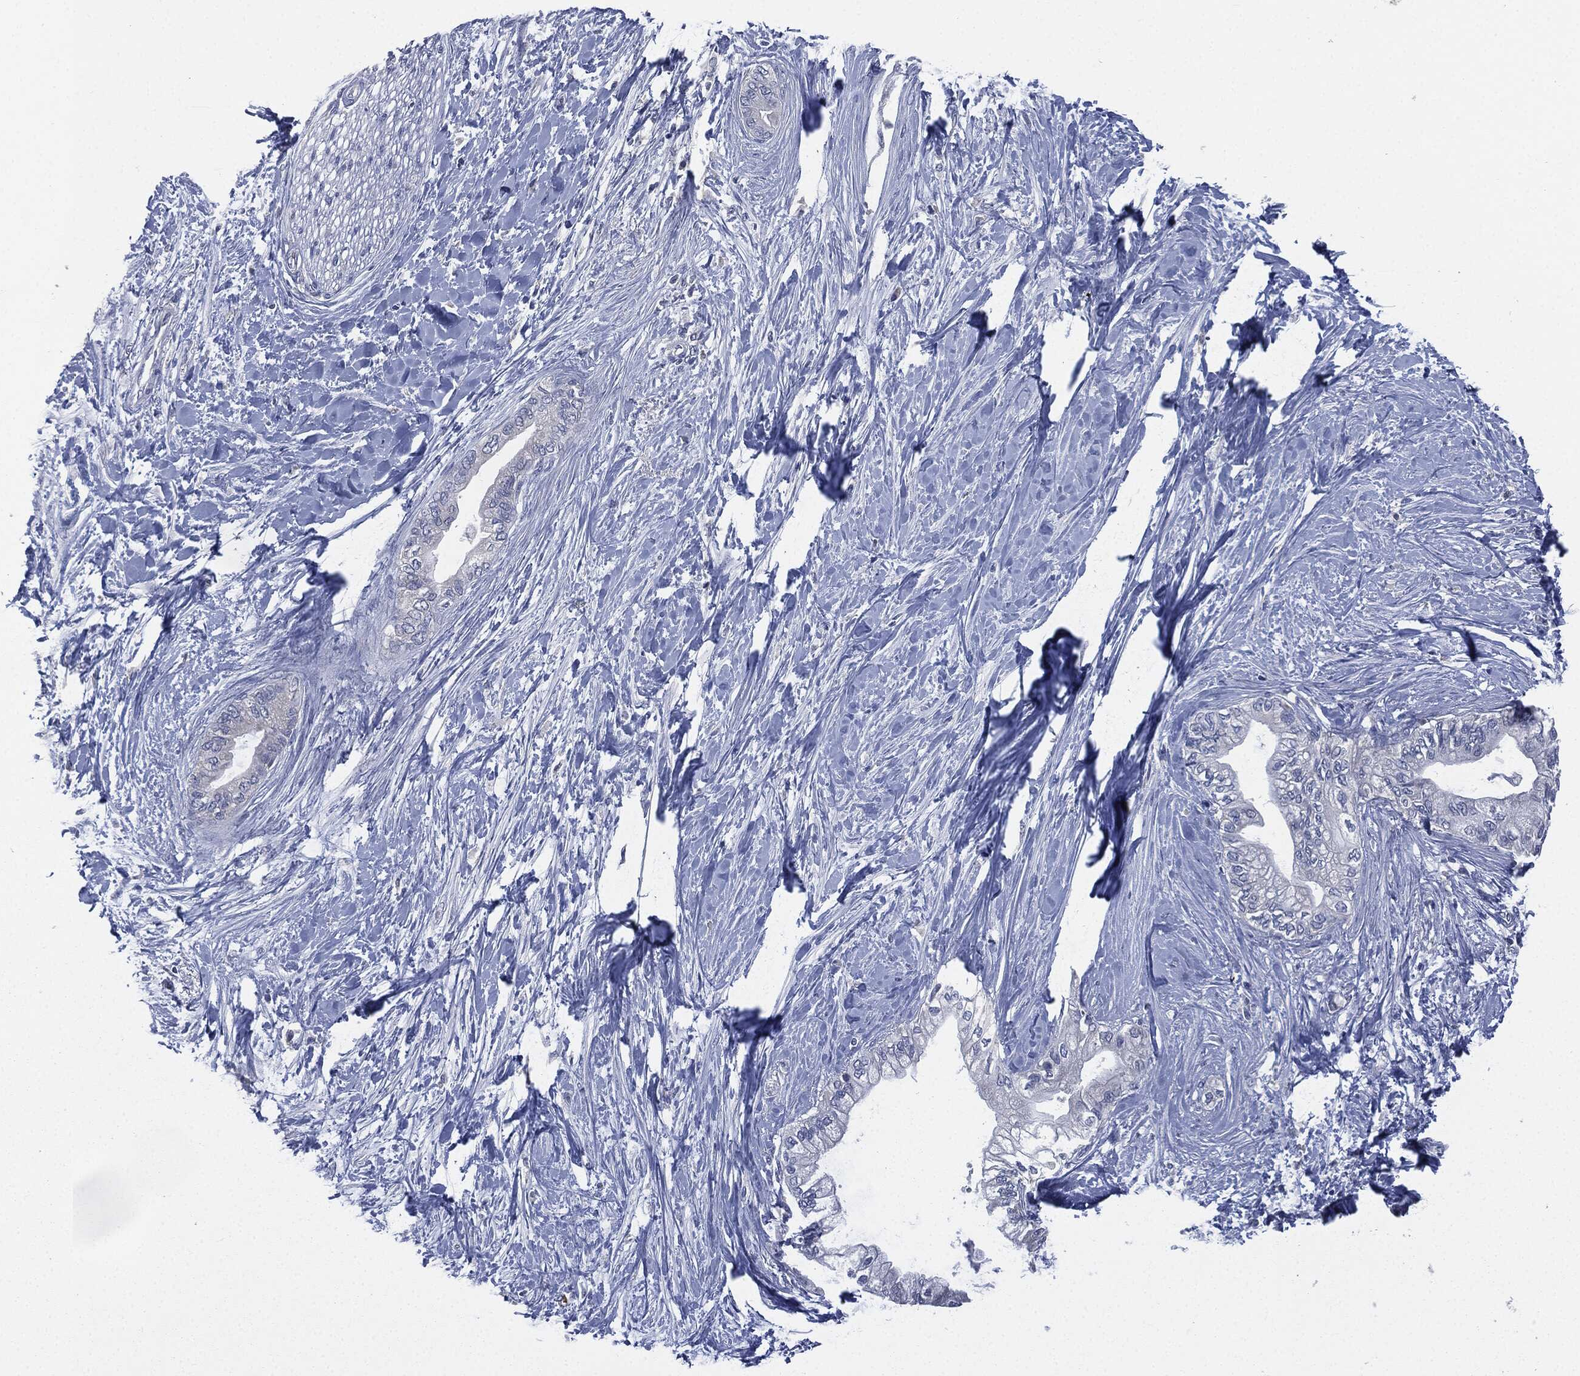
{"staining": {"intensity": "negative", "quantity": "none", "location": "none"}, "tissue": "pancreatic cancer", "cell_type": "Tumor cells", "image_type": "cancer", "snomed": [{"axis": "morphology", "description": "Normal tissue, NOS"}, {"axis": "morphology", "description": "Adenocarcinoma, NOS"}, {"axis": "topography", "description": "Pancreas"}, {"axis": "topography", "description": "Duodenum"}], "caption": "Protein analysis of pancreatic adenocarcinoma reveals no significant expression in tumor cells. The staining is performed using DAB brown chromogen with nuclei counter-stained in using hematoxylin.", "gene": "SIGLEC9", "patient": {"sex": "female", "age": 60}}